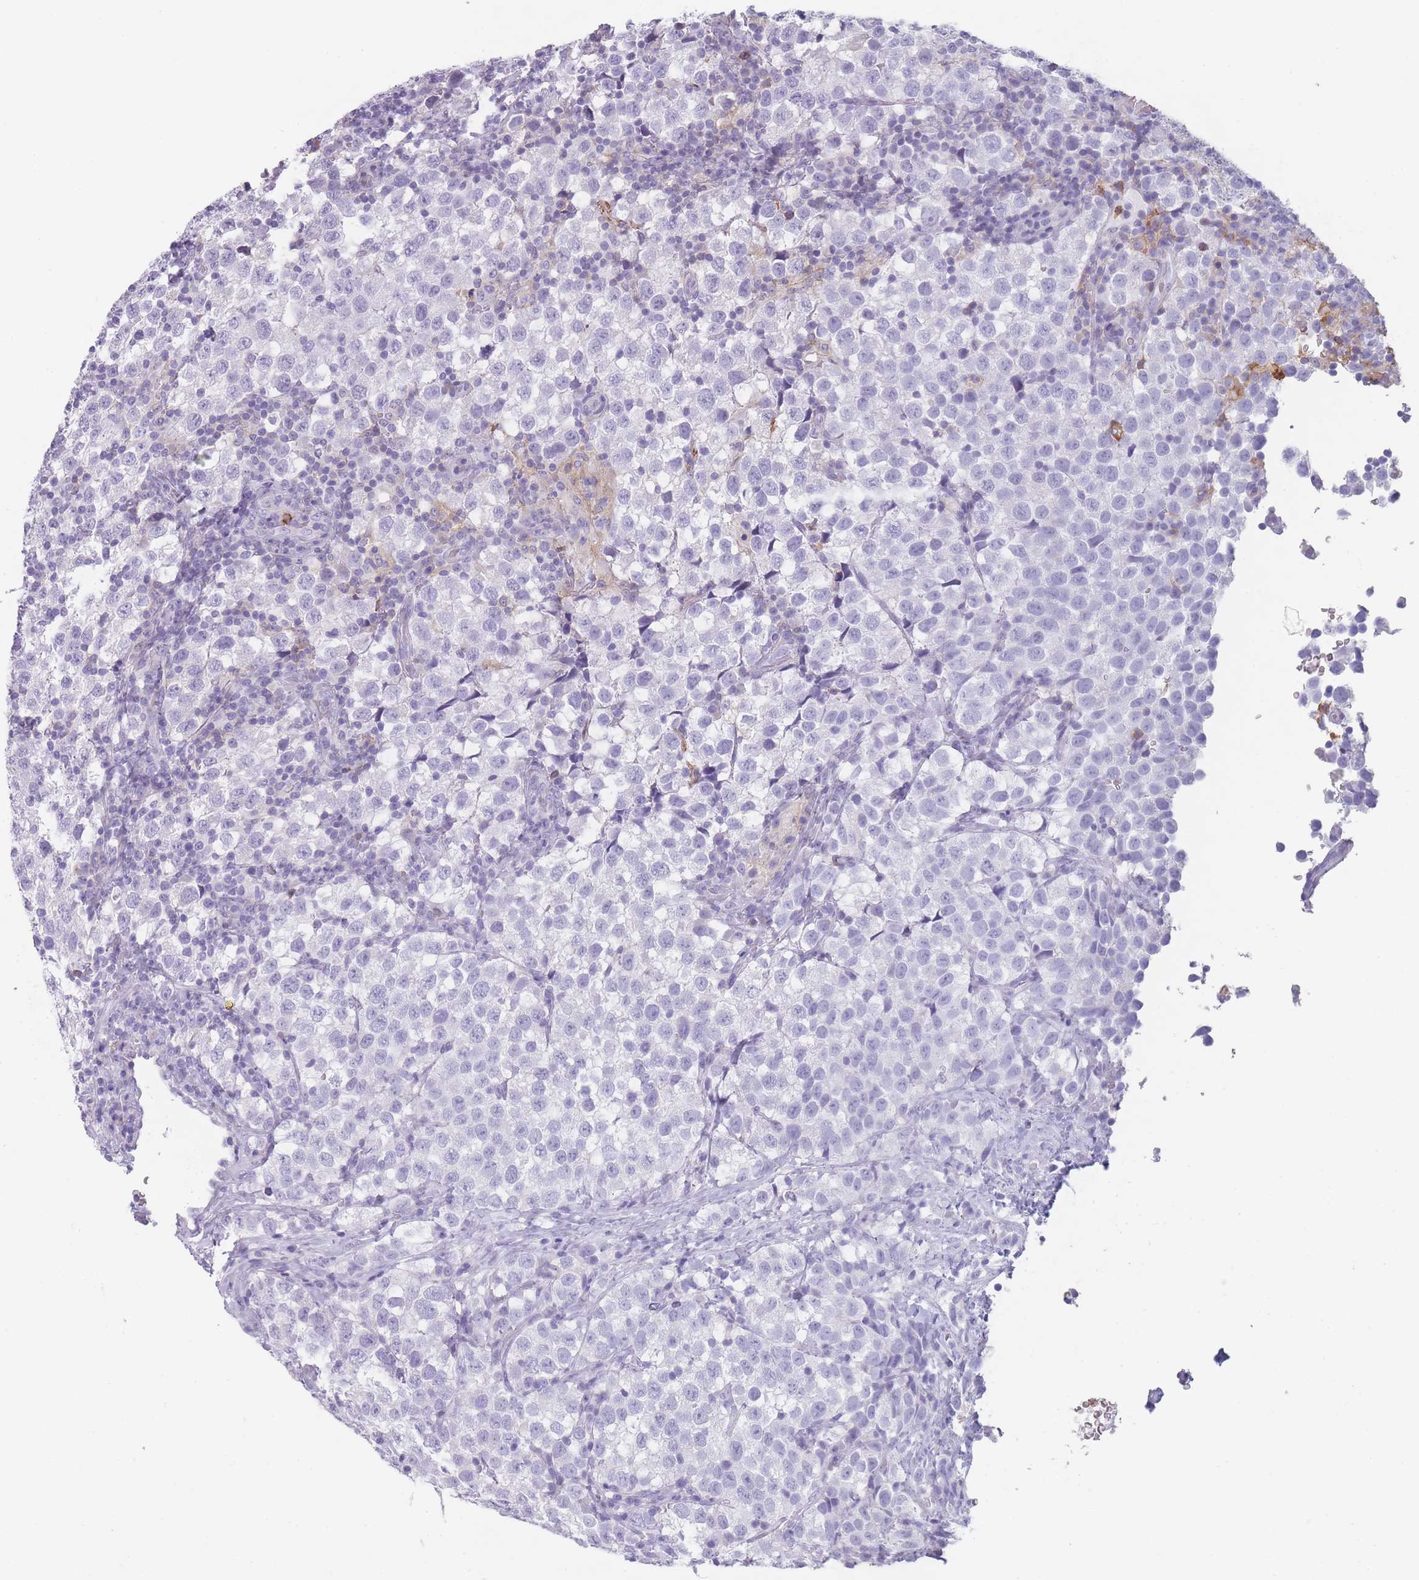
{"staining": {"intensity": "negative", "quantity": "none", "location": "none"}, "tissue": "testis cancer", "cell_type": "Tumor cells", "image_type": "cancer", "snomed": [{"axis": "morphology", "description": "Seminoma, NOS"}, {"axis": "topography", "description": "Testis"}], "caption": "Tumor cells are negative for brown protein staining in seminoma (testis).", "gene": "CR1L", "patient": {"sex": "male", "age": 34}}